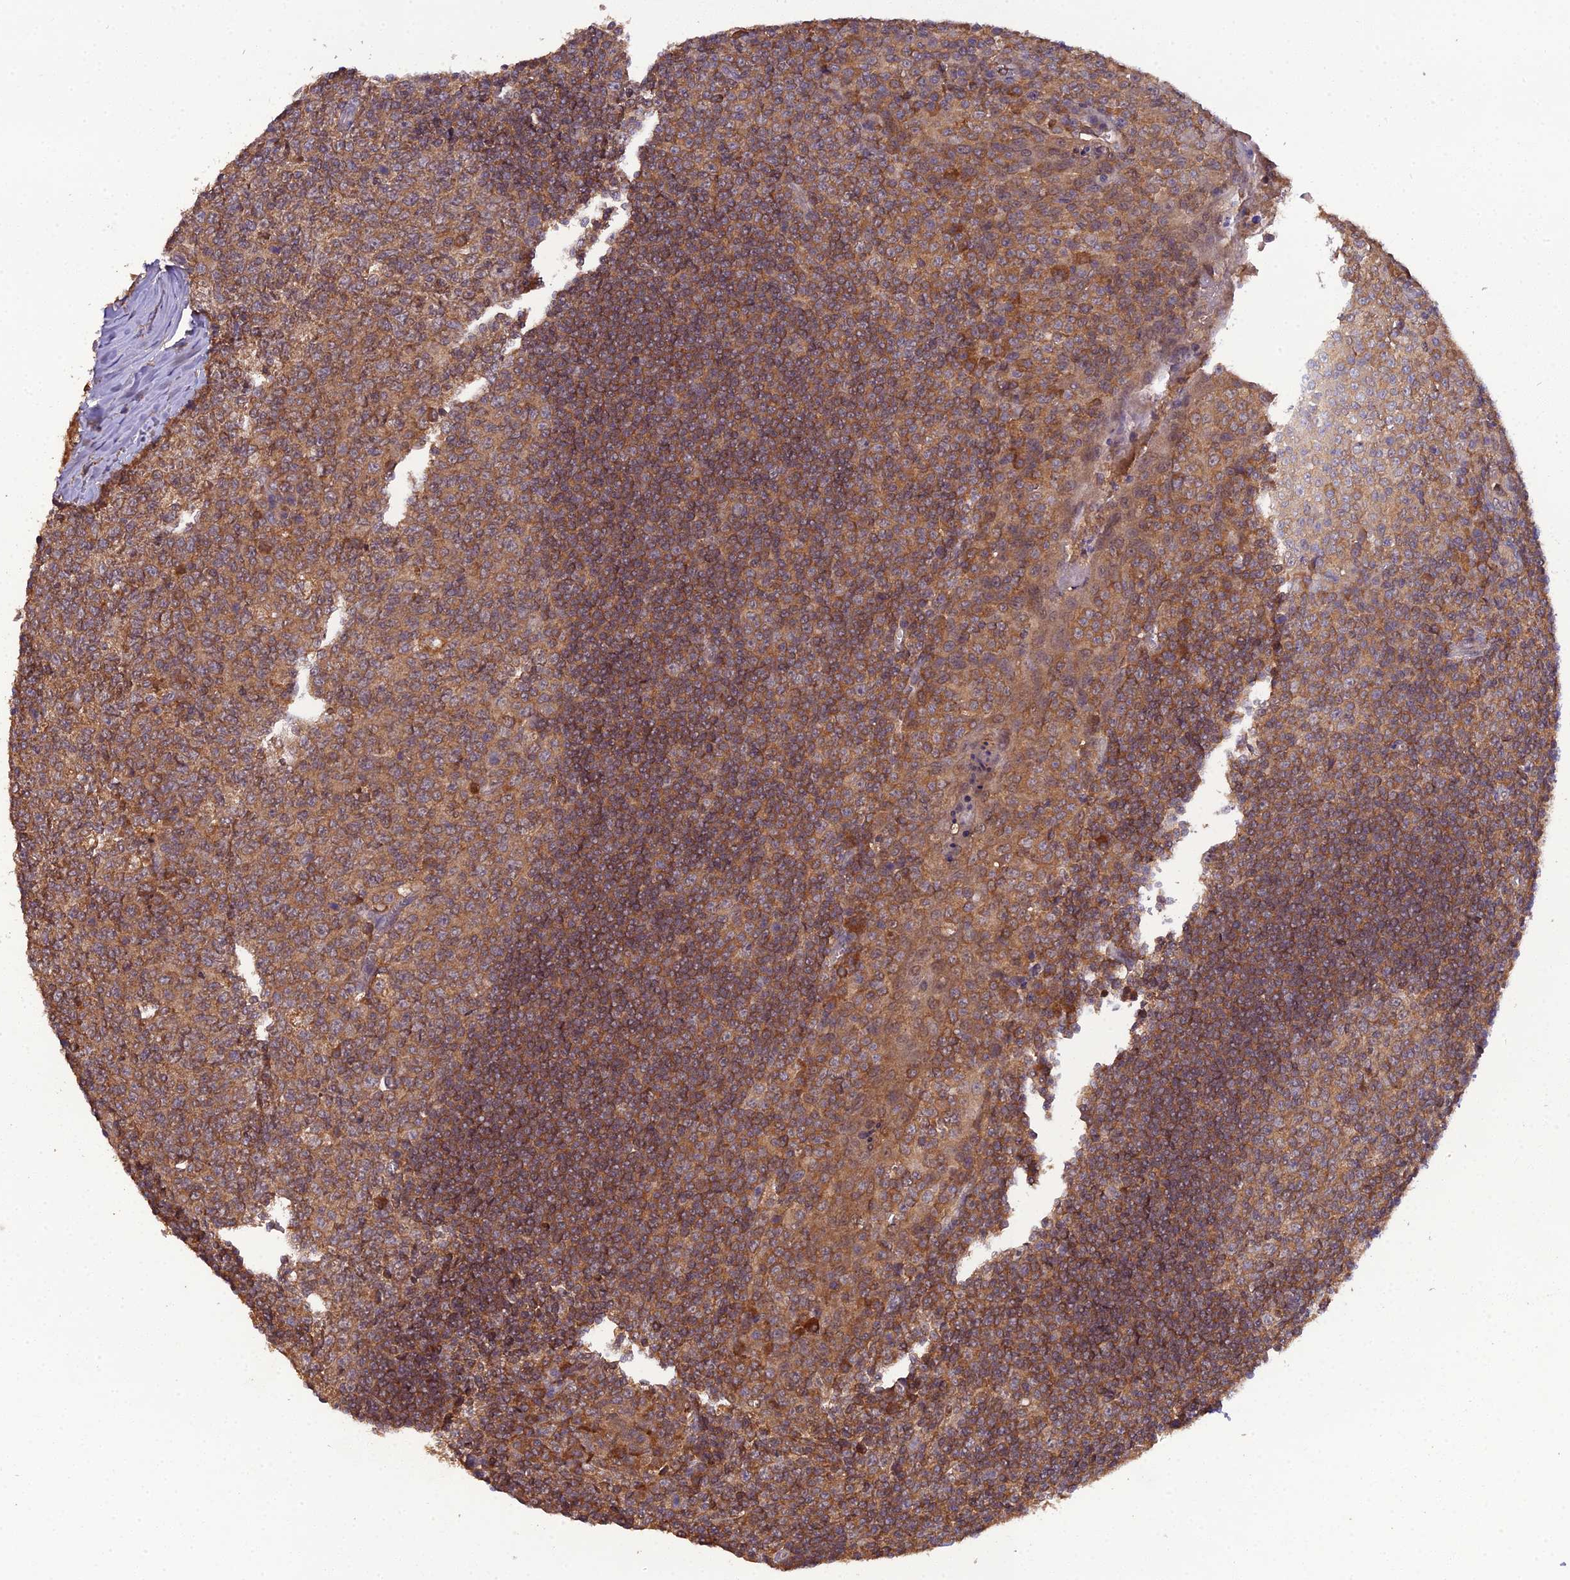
{"staining": {"intensity": "strong", "quantity": ">75%", "location": "cytoplasmic/membranous"}, "tissue": "tonsil", "cell_type": "Germinal center cells", "image_type": "normal", "snomed": [{"axis": "morphology", "description": "Normal tissue, NOS"}, {"axis": "topography", "description": "Tonsil"}], "caption": "Tonsil stained for a protein (brown) reveals strong cytoplasmic/membranous positive expression in about >75% of germinal center cells.", "gene": "TMEM258", "patient": {"sex": "male", "age": 27}}